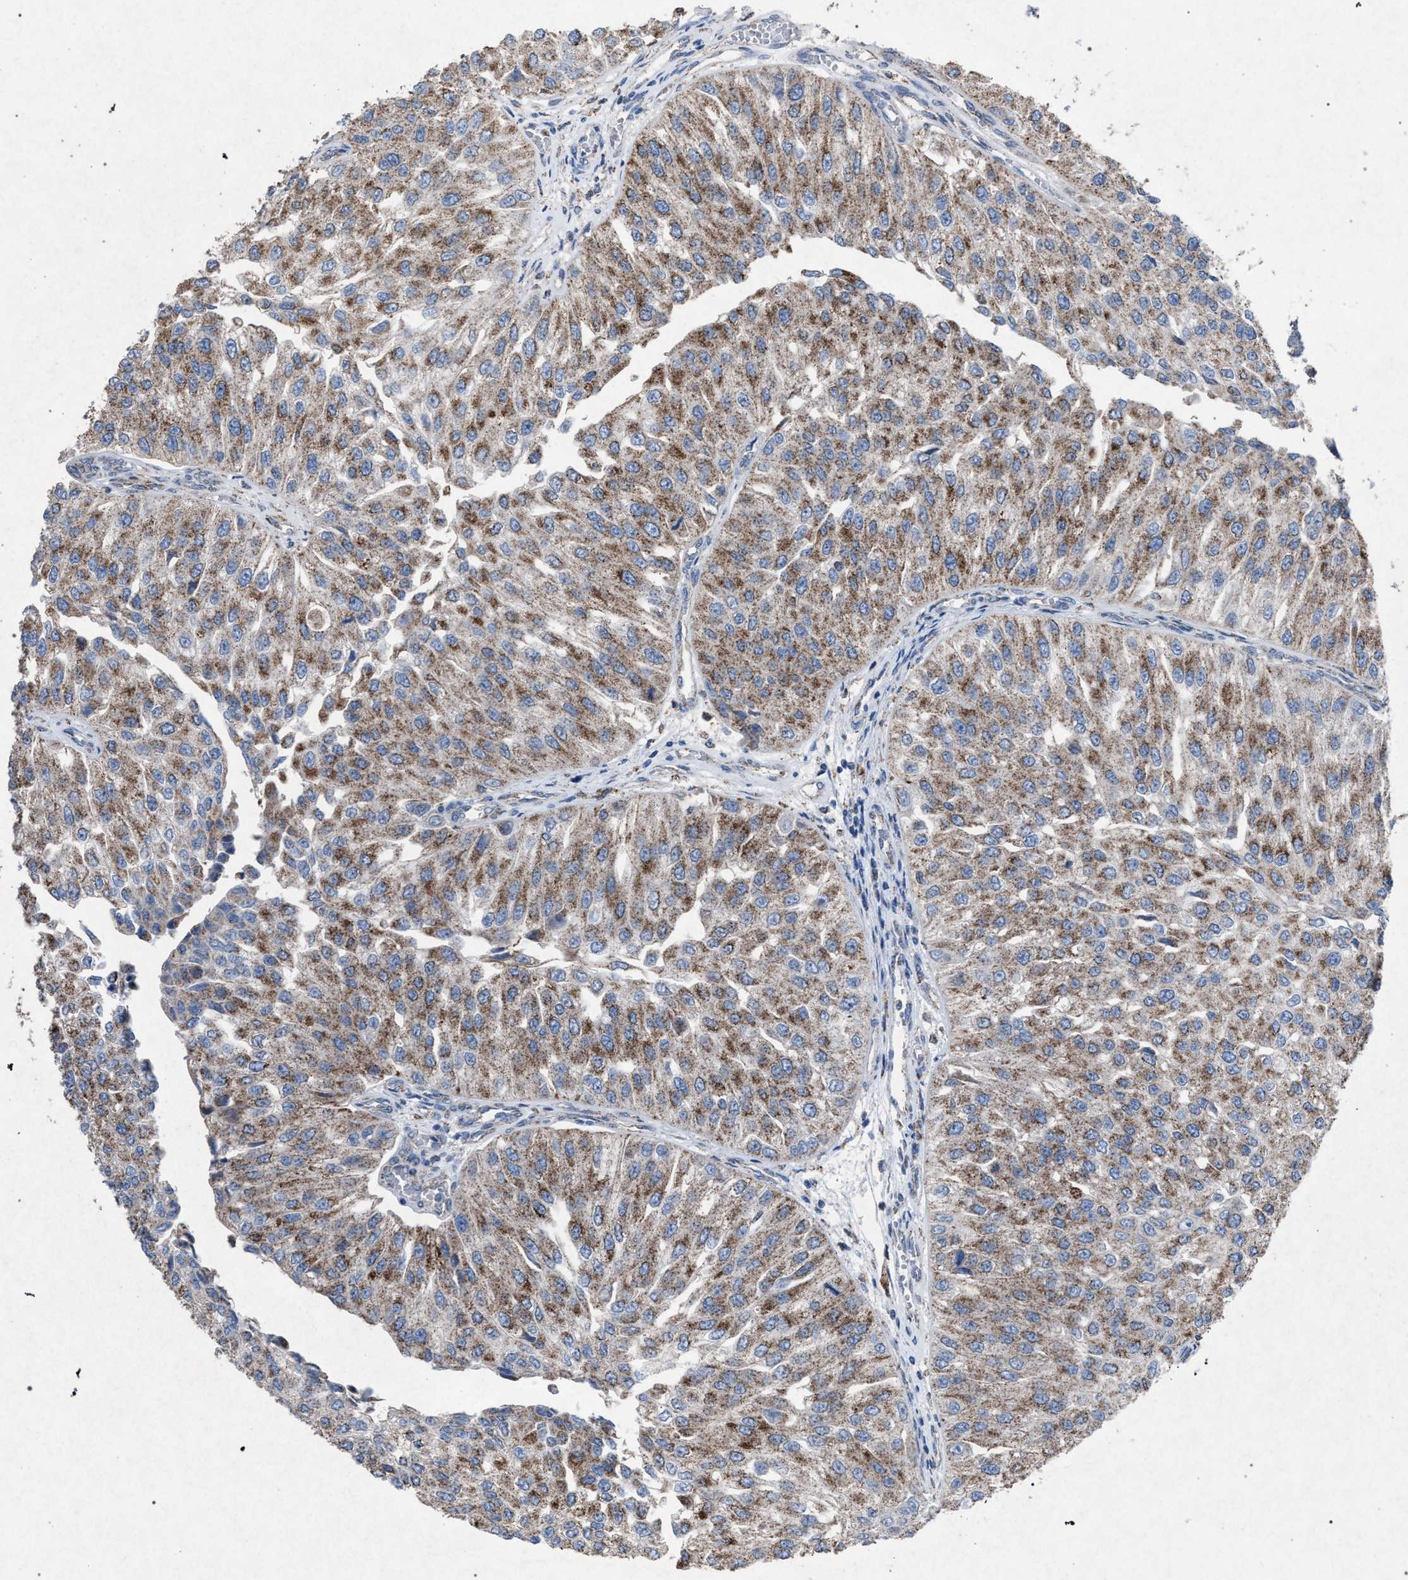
{"staining": {"intensity": "moderate", "quantity": ">75%", "location": "cytoplasmic/membranous"}, "tissue": "urothelial cancer", "cell_type": "Tumor cells", "image_type": "cancer", "snomed": [{"axis": "morphology", "description": "Urothelial carcinoma, High grade"}, {"axis": "topography", "description": "Kidney"}, {"axis": "topography", "description": "Urinary bladder"}], "caption": "Immunohistochemistry histopathology image of neoplastic tissue: human urothelial cancer stained using IHC demonstrates medium levels of moderate protein expression localized specifically in the cytoplasmic/membranous of tumor cells, appearing as a cytoplasmic/membranous brown color.", "gene": "HSD17B4", "patient": {"sex": "male", "age": 77}}